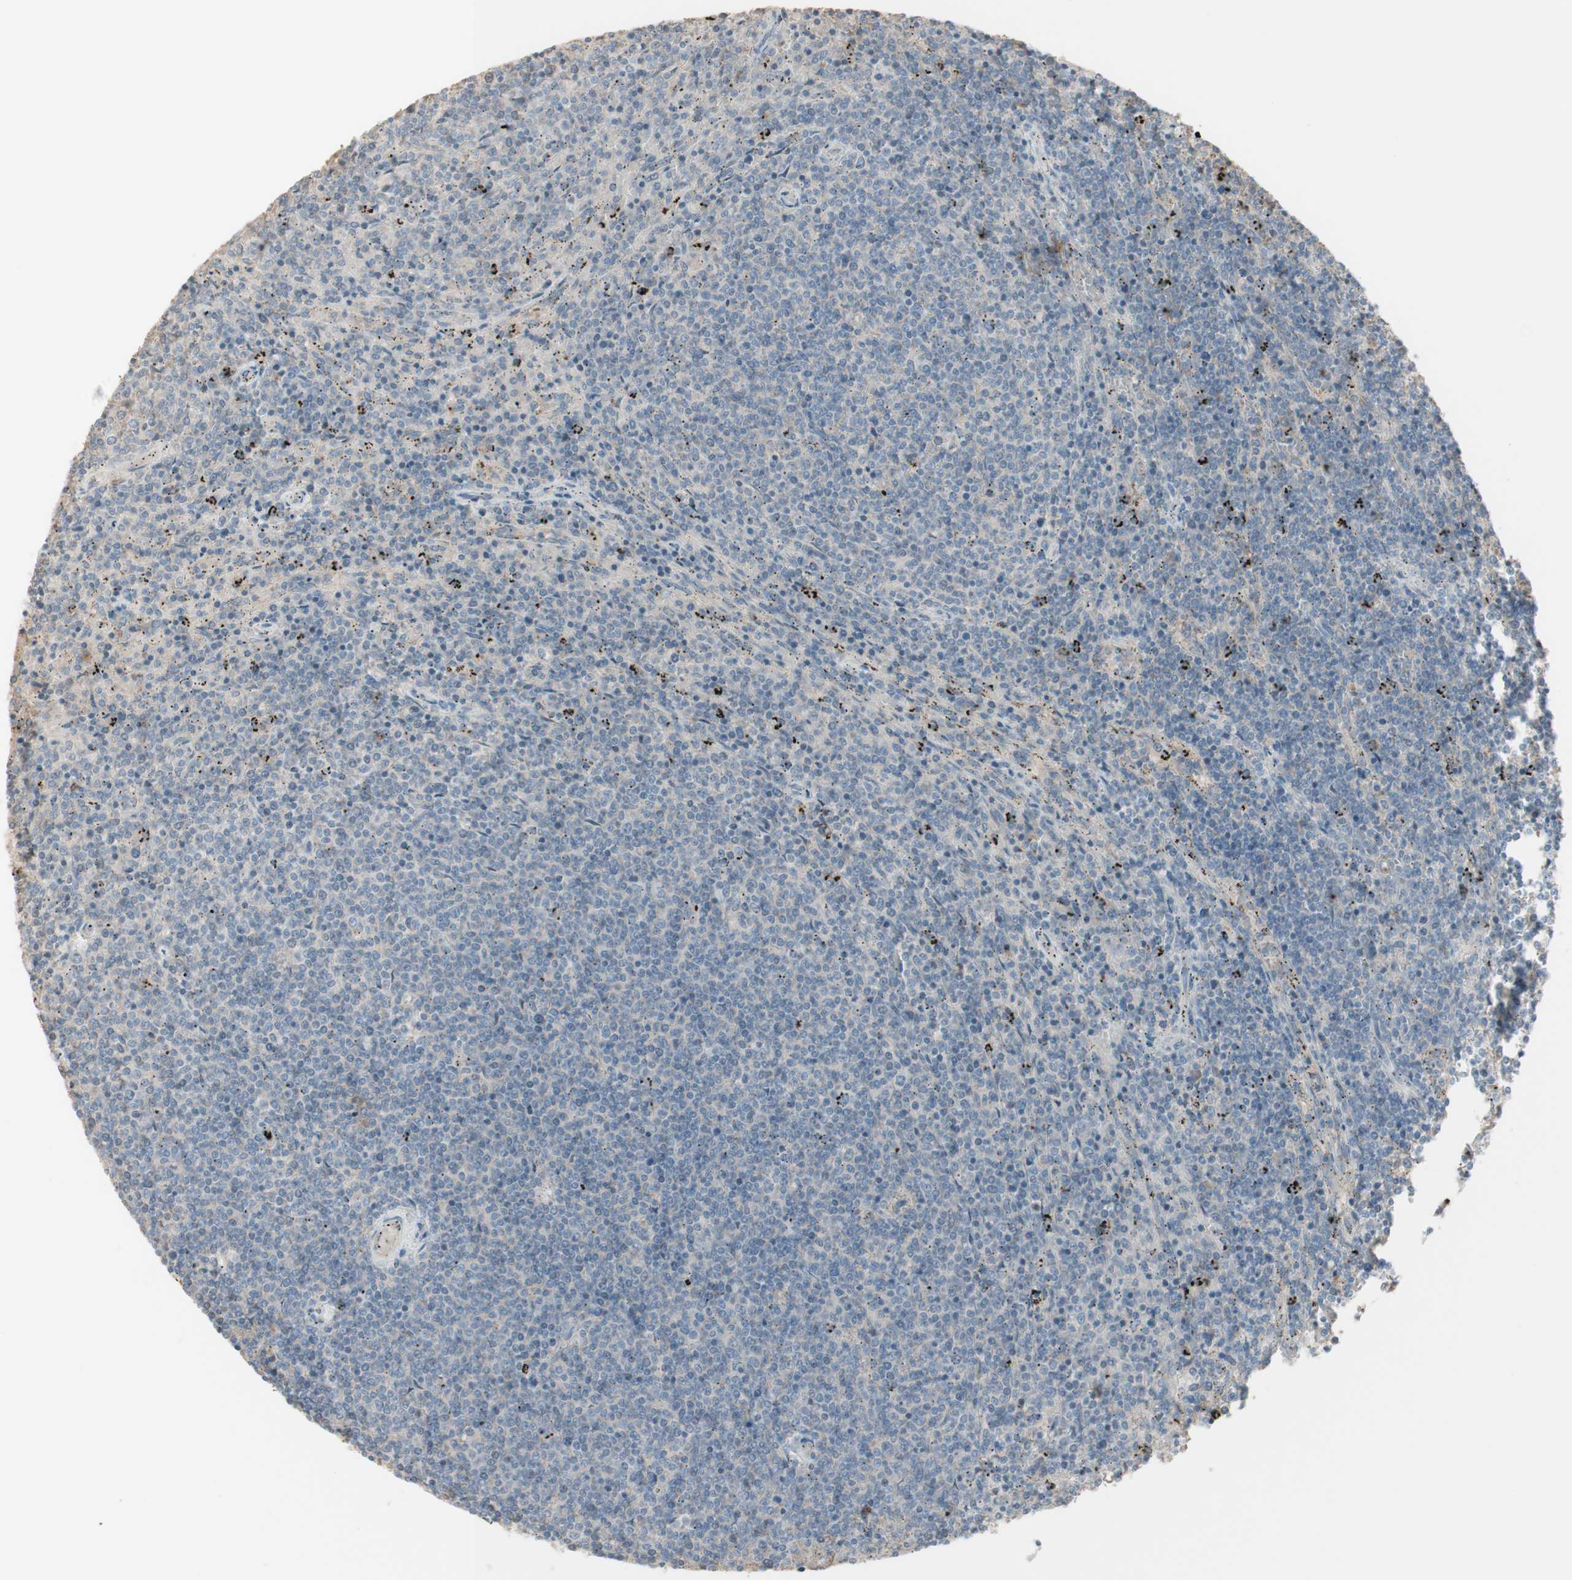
{"staining": {"intensity": "negative", "quantity": "none", "location": "none"}, "tissue": "lymphoma", "cell_type": "Tumor cells", "image_type": "cancer", "snomed": [{"axis": "morphology", "description": "Malignant lymphoma, non-Hodgkin's type, Low grade"}, {"axis": "topography", "description": "Spleen"}], "caption": "Human lymphoma stained for a protein using IHC displays no expression in tumor cells.", "gene": "IFNG", "patient": {"sex": "female", "age": 50}}